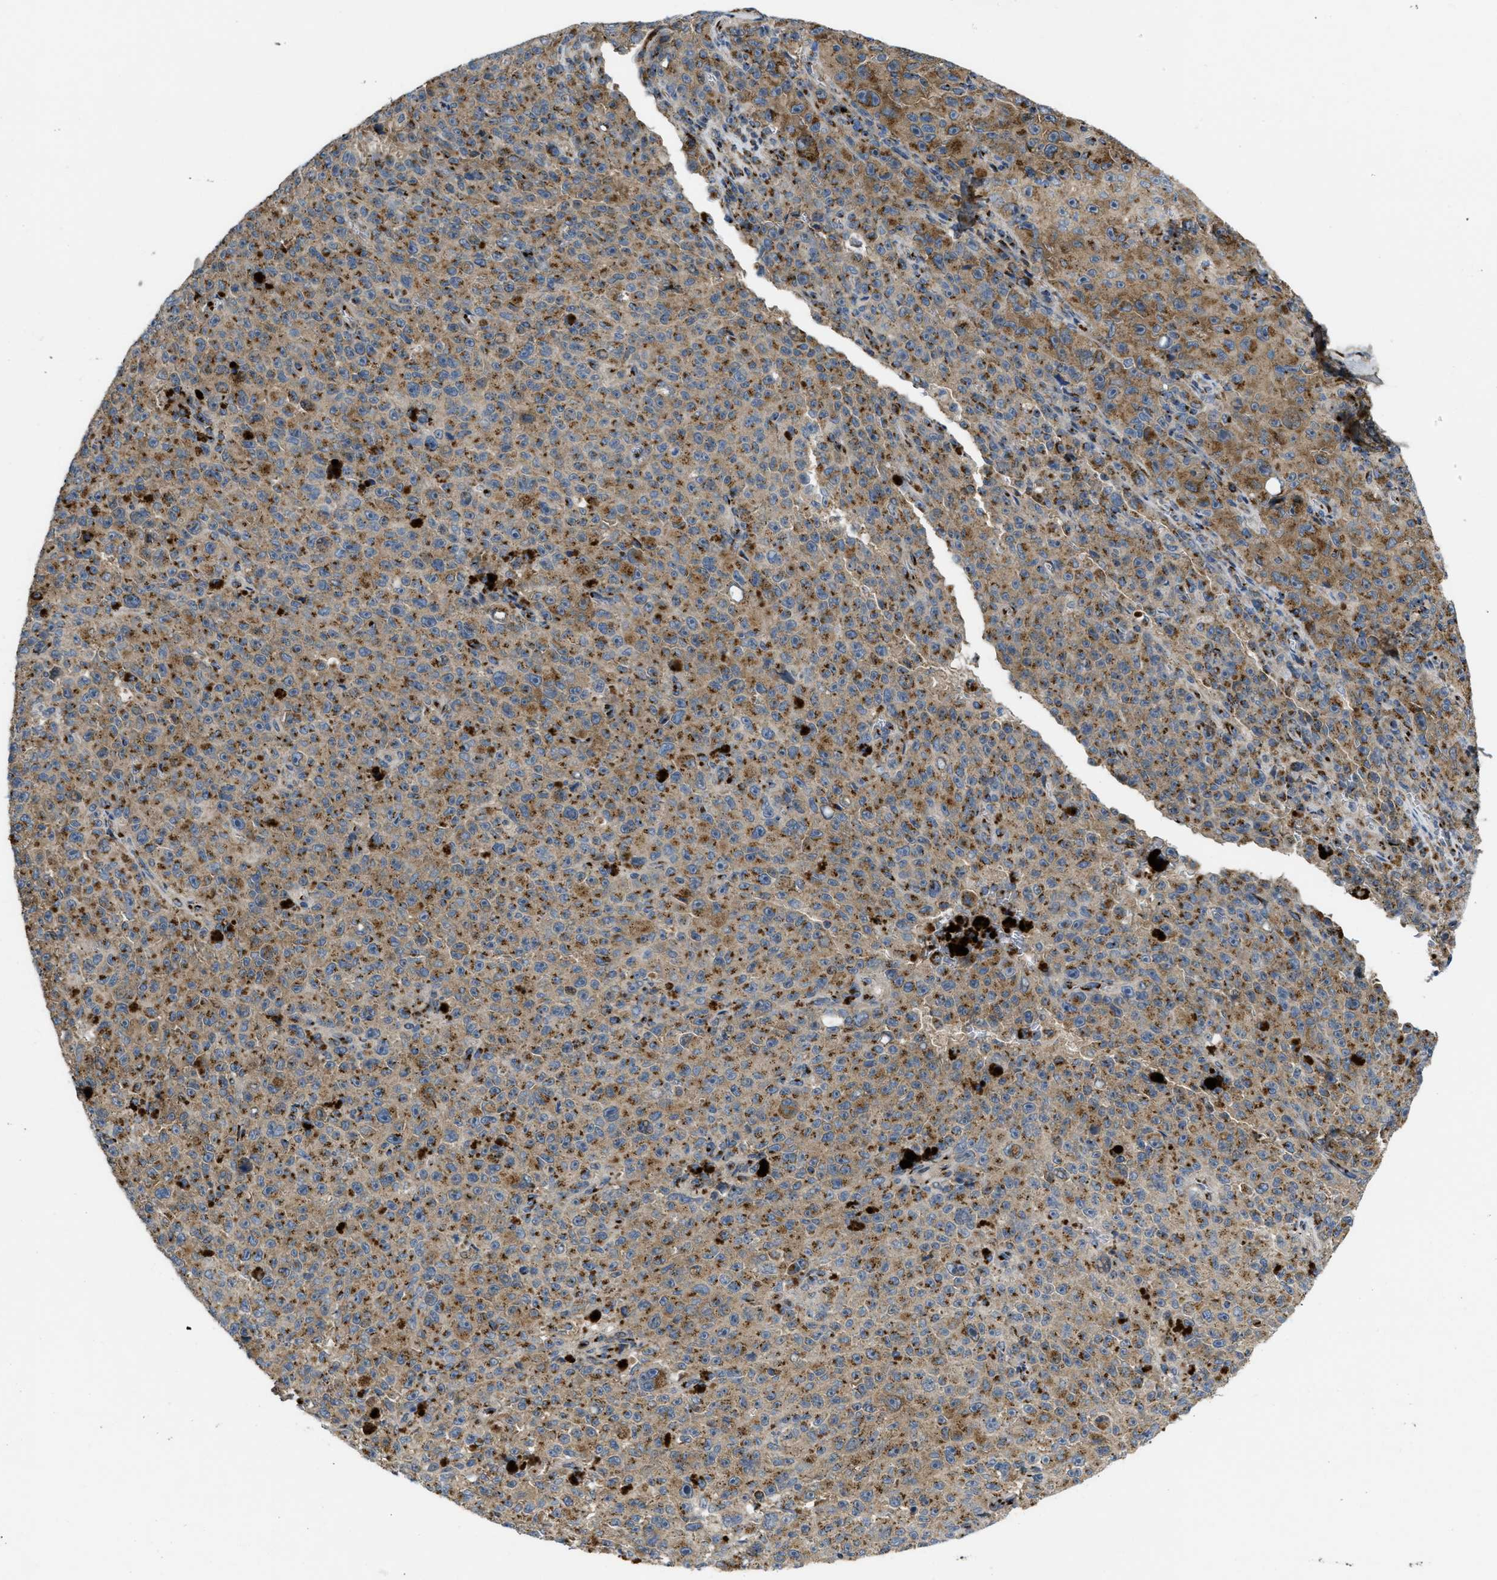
{"staining": {"intensity": "moderate", "quantity": ">75%", "location": "cytoplasmic/membranous"}, "tissue": "melanoma", "cell_type": "Tumor cells", "image_type": "cancer", "snomed": [{"axis": "morphology", "description": "Malignant melanoma, NOS"}, {"axis": "topography", "description": "Skin"}], "caption": "Malignant melanoma was stained to show a protein in brown. There is medium levels of moderate cytoplasmic/membranous expression in about >75% of tumor cells.", "gene": "ZNF70", "patient": {"sex": "female", "age": 82}}